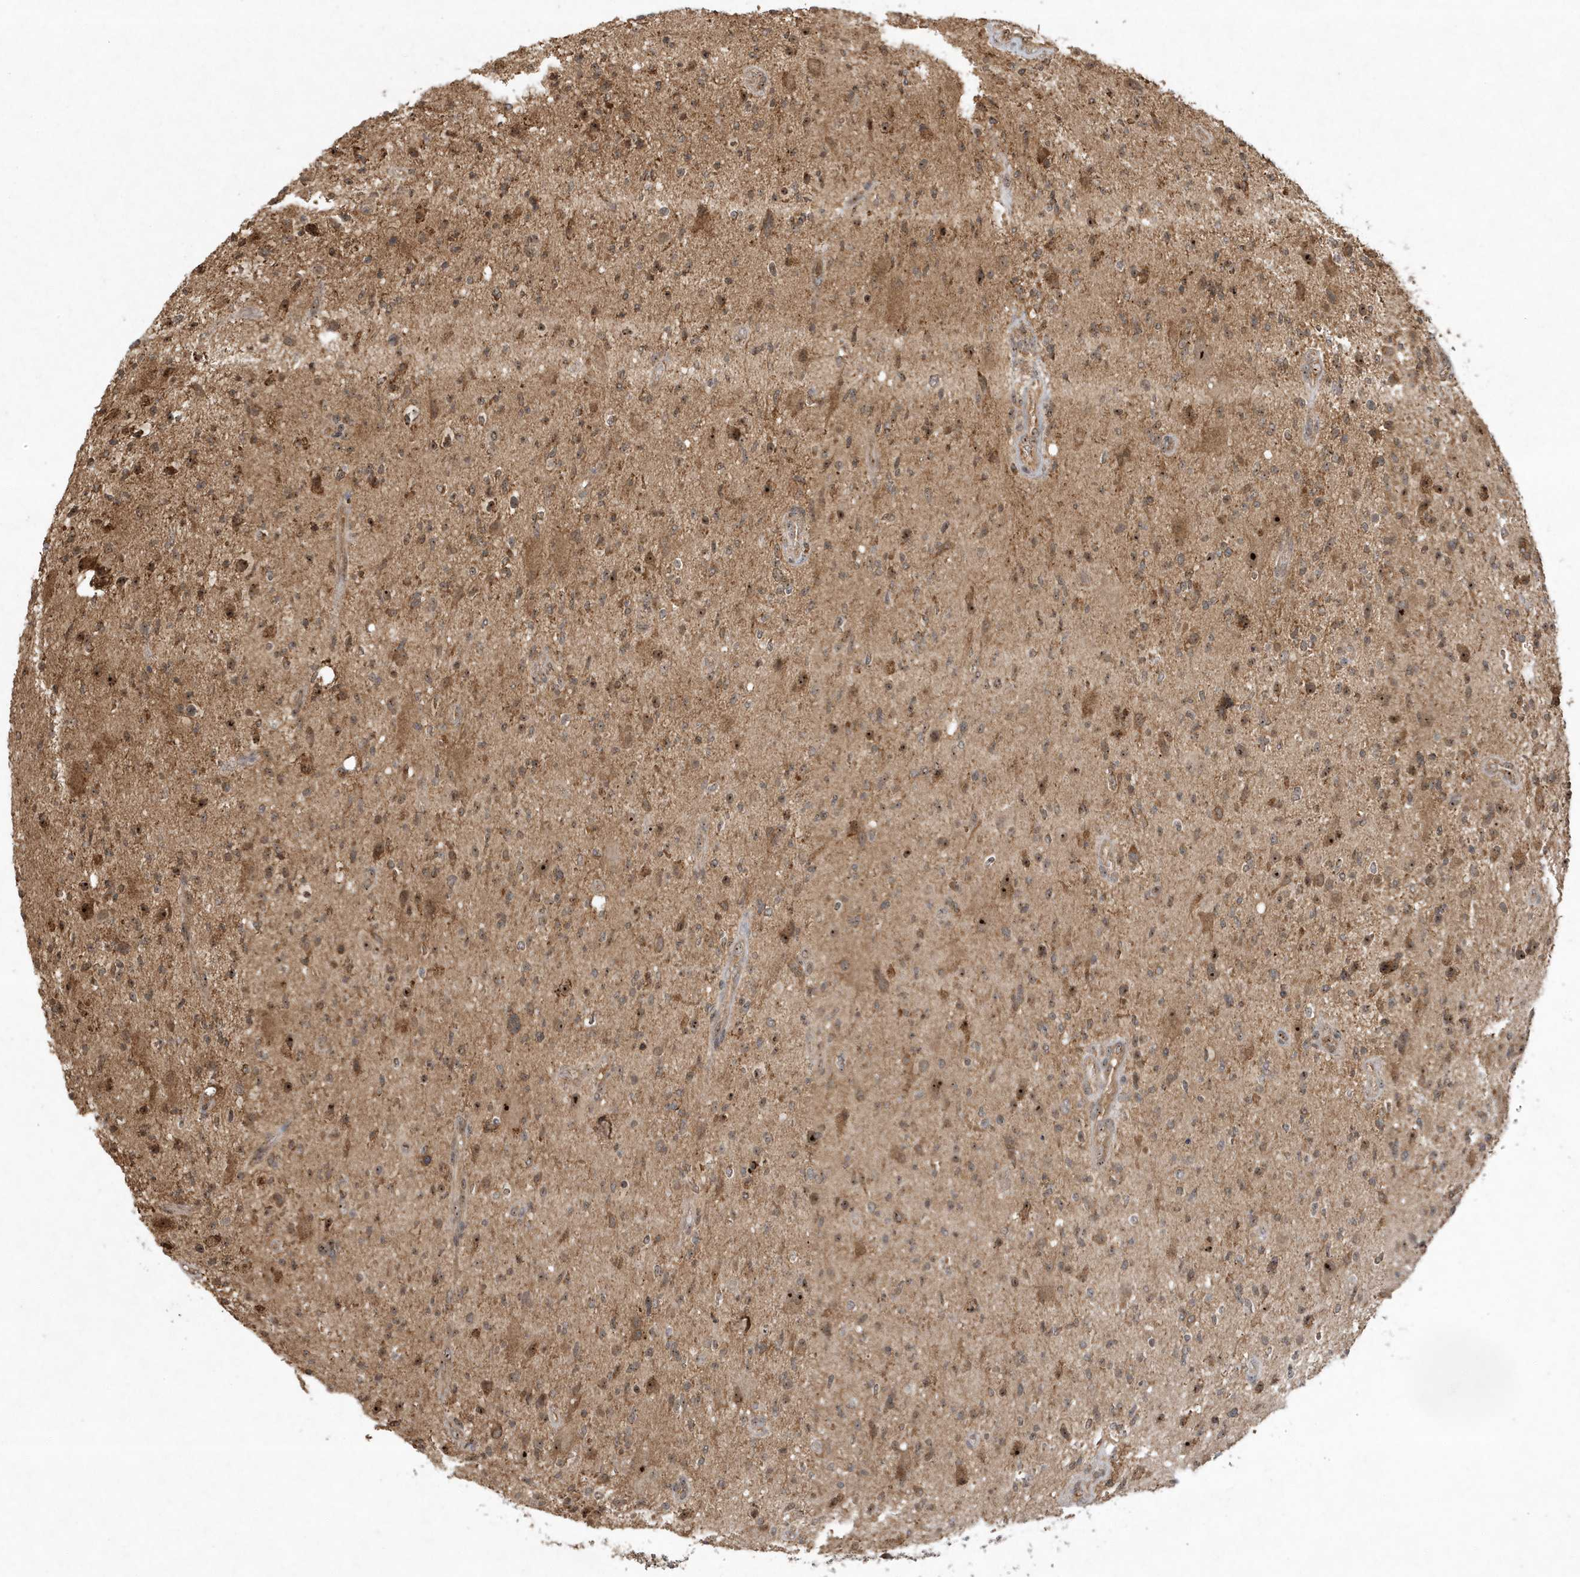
{"staining": {"intensity": "moderate", "quantity": ">75%", "location": "cytoplasmic/membranous"}, "tissue": "glioma", "cell_type": "Tumor cells", "image_type": "cancer", "snomed": [{"axis": "morphology", "description": "Glioma, malignant, High grade"}, {"axis": "topography", "description": "Brain"}], "caption": "Immunohistochemical staining of human glioma exhibits moderate cytoplasmic/membranous protein staining in approximately >75% of tumor cells.", "gene": "ABCB9", "patient": {"sex": "male", "age": 48}}